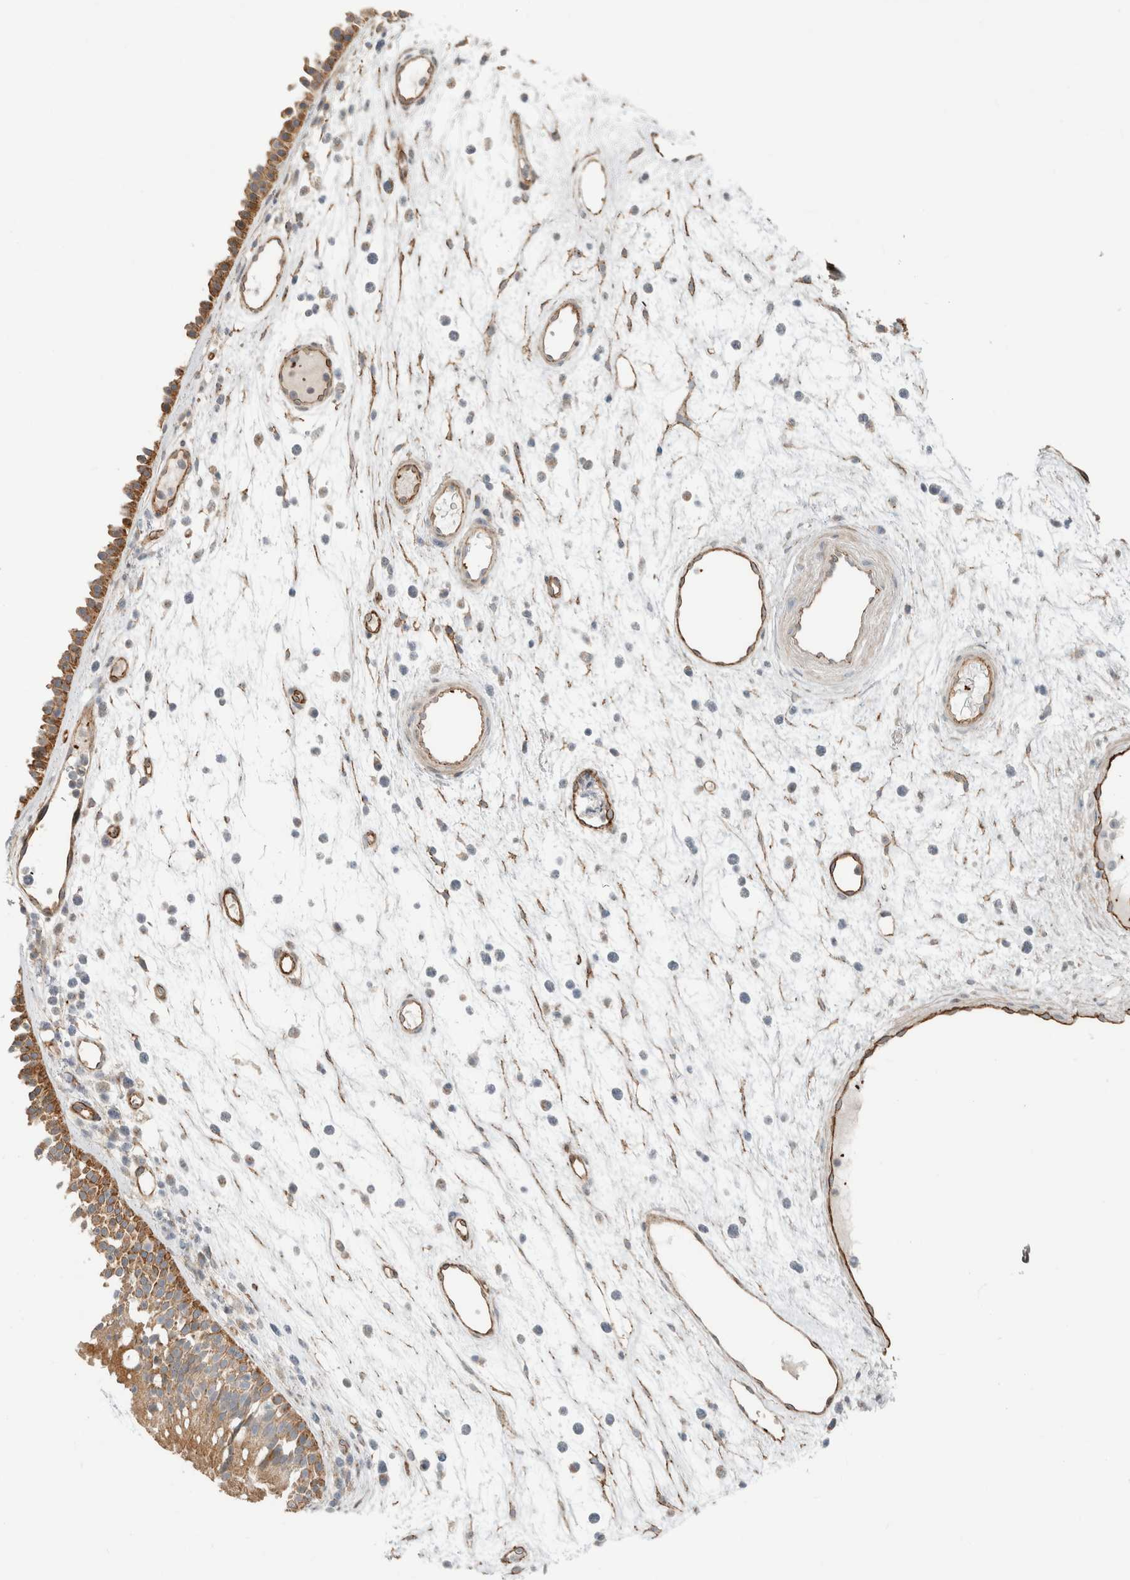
{"staining": {"intensity": "moderate", "quantity": "25%-75%", "location": "cytoplasmic/membranous"}, "tissue": "nasopharynx", "cell_type": "Respiratory epithelial cells", "image_type": "normal", "snomed": [{"axis": "morphology", "description": "Normal tissue, NOS"}, {"axis": "morphology", "description": "Inflammation, NOS"}, {"axis": "morphology", "description": "Malignant melanoma, Metastatic site"}, {"axis": "topography", "description": "Nasopharynx"}], "caption": "A high-resolution micrograph shows immunohistochemistry staining of unremarkable nasopharynx, which demonstrates moderate cytoplasmic/membranous staining in about 25%-75% of respiratory epithelial cells.", "gene": "KPNA5", "patient": {"sex": "male", "age": 70}}